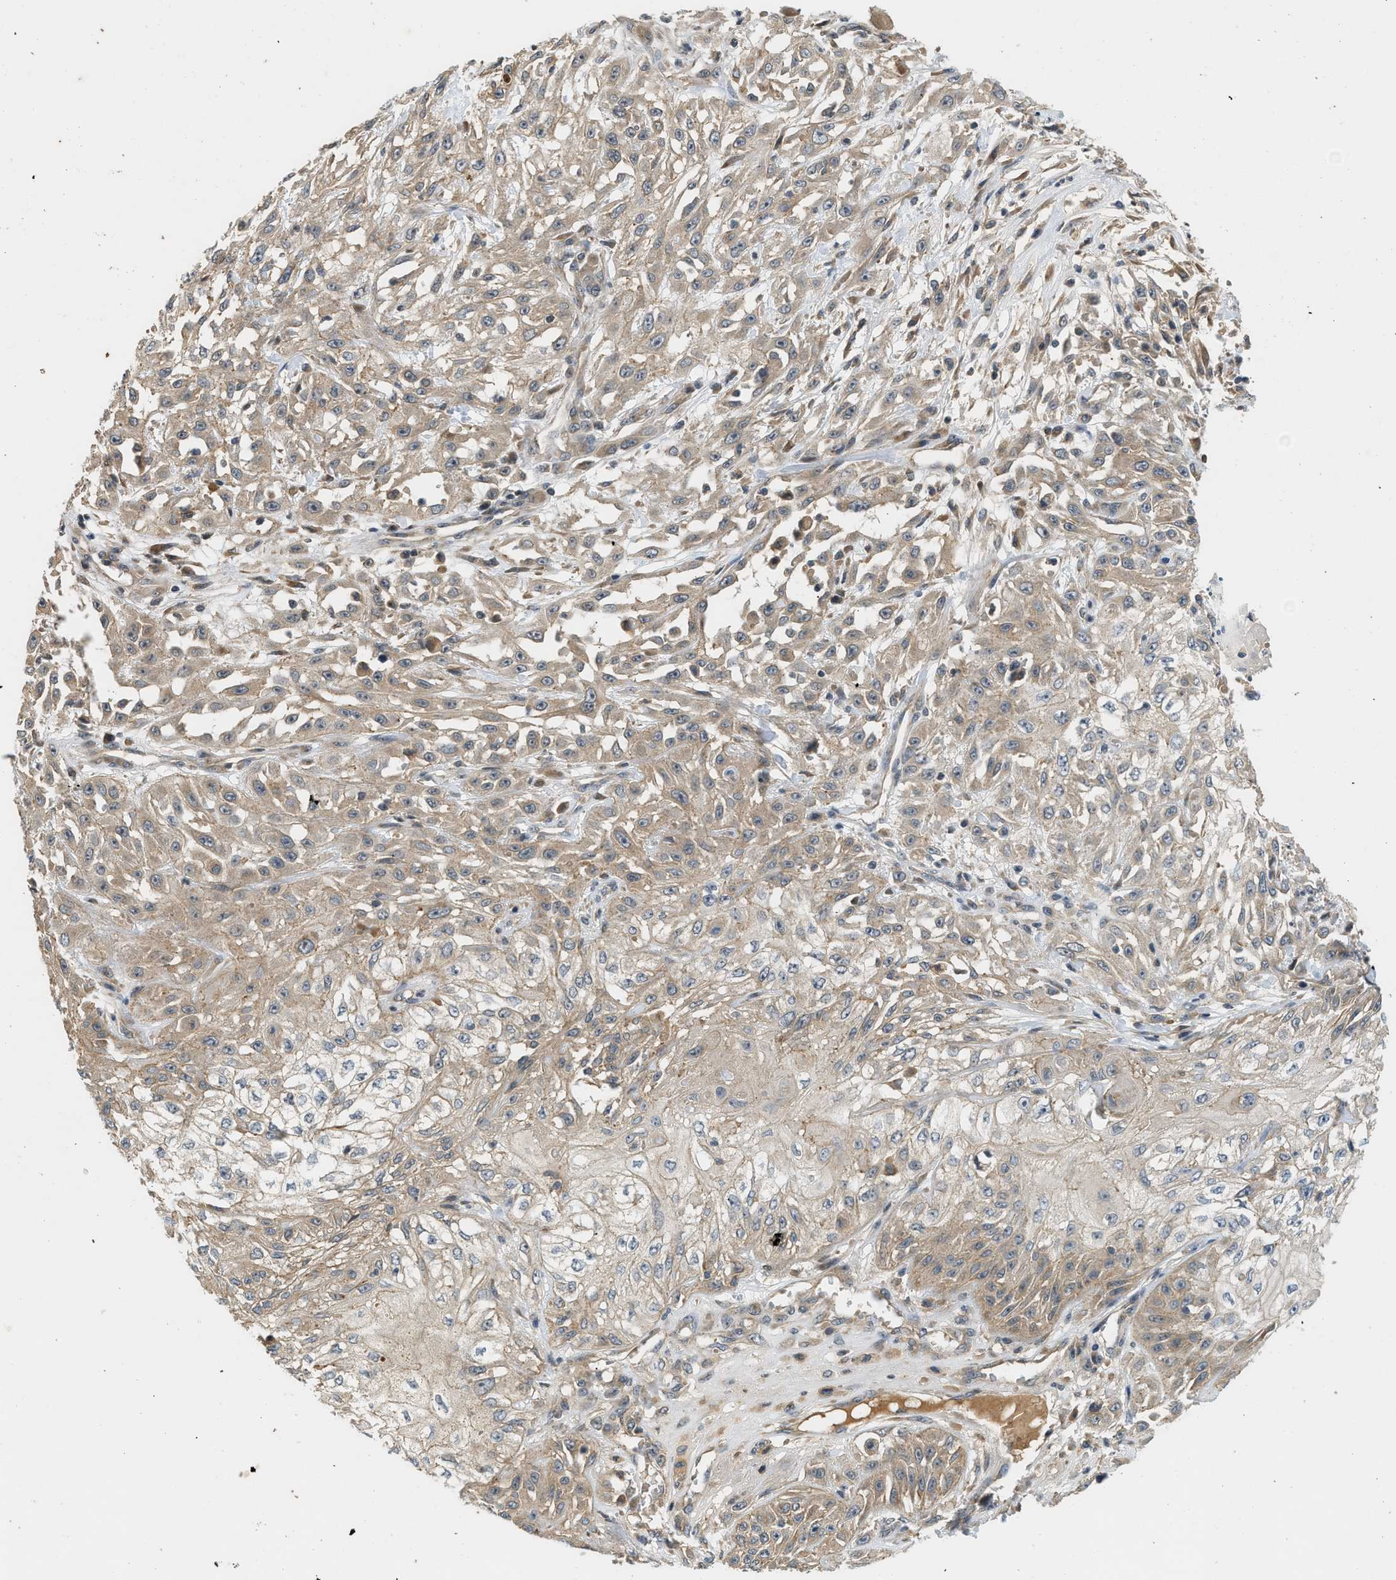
{"staining": {"intensity": "weak", "quantity": "25%-75%", "location": "cytoplasmic/membranous"}, "tissue": "skin cancer", "cell_type": "Tumor cells", "image_type": "cancer", "snomed": [{"axis": "morphology", "description": "Squamous cell carcinoma, NOS"}, {"axis": "morphology", "description": "Squamous cell carcinoma, metastatic, NOS"}, {"axis": "topography", "description": "Skin"}, {"axis": "topography", "description": "Lymph node"}], "caption": "Metastatic squamous cell carcinoma (skin) was stained to show a protein in brown. There is low levels of weak cytoplasmic/membranous positivity in about 25%-75% of tumor cells. (DAB (3,3'-diaminobenzidine) = brown stain, brightfield microscopy at high magnification).", "gene": "ADCY8", "patient": {"sex": "male", "age": 75}}